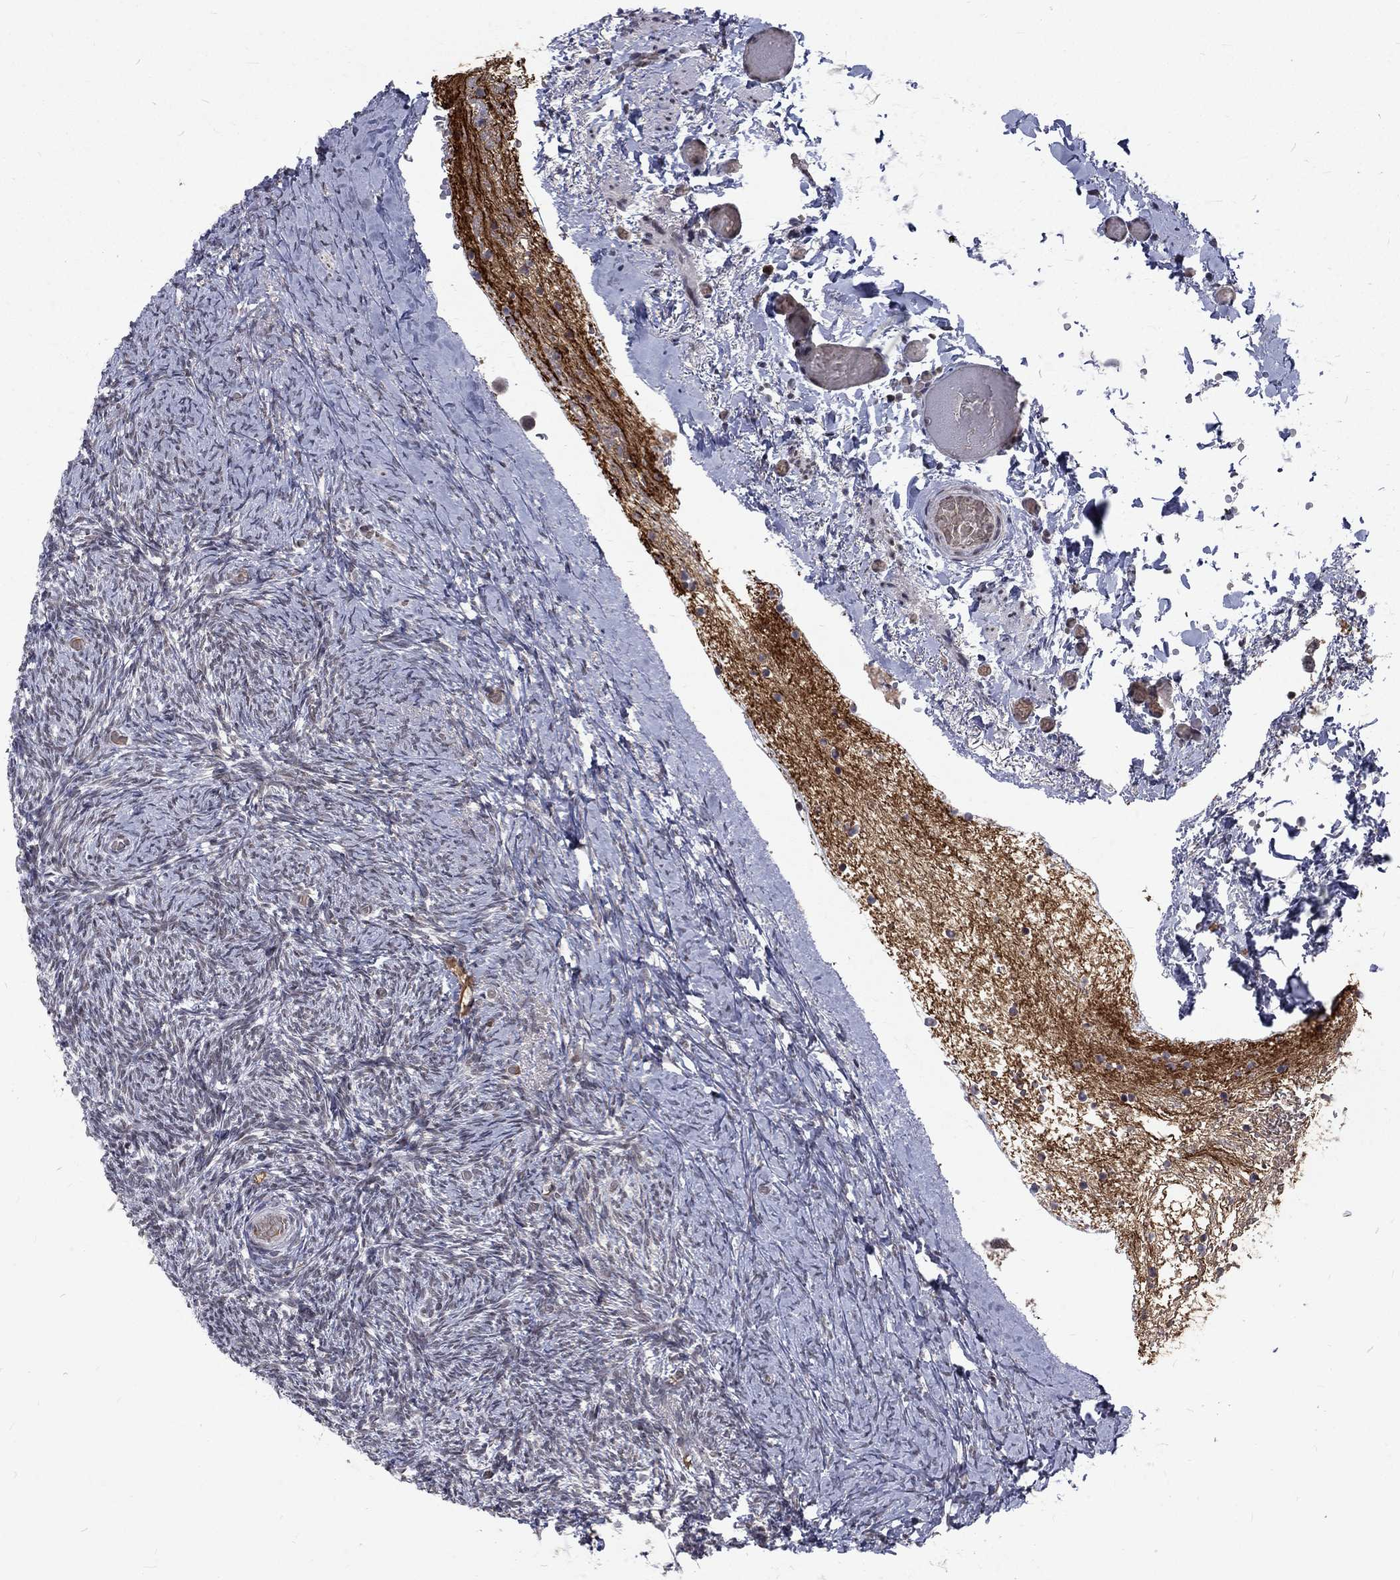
{"staining": {"intensity": "weak", "quantity": ">75%", "location": "cytoplasmic/membranous,nuclear"}, "tissue": "ovary", "cell_type": "Follicle cells", "image_type": "normal", "snomed": [{"axis": "morphology", "description": "Normal tissue, NOS"}, {"axis": "topography", "description": "Ovary"}], "caption": "Immunohistochemical staining of normal ovary shows low levels of weak cytoplasmic/membranous,nuclear expression in about >75% of follicle cells. (Stains: DAB (3,3'-diaminobenzidine) in brown, nuclei in blue, Microscopy: brightfield microscopy at high magnification).", "gene": "TCEAL1", "patient": {"sex": "female", "age": 39}}